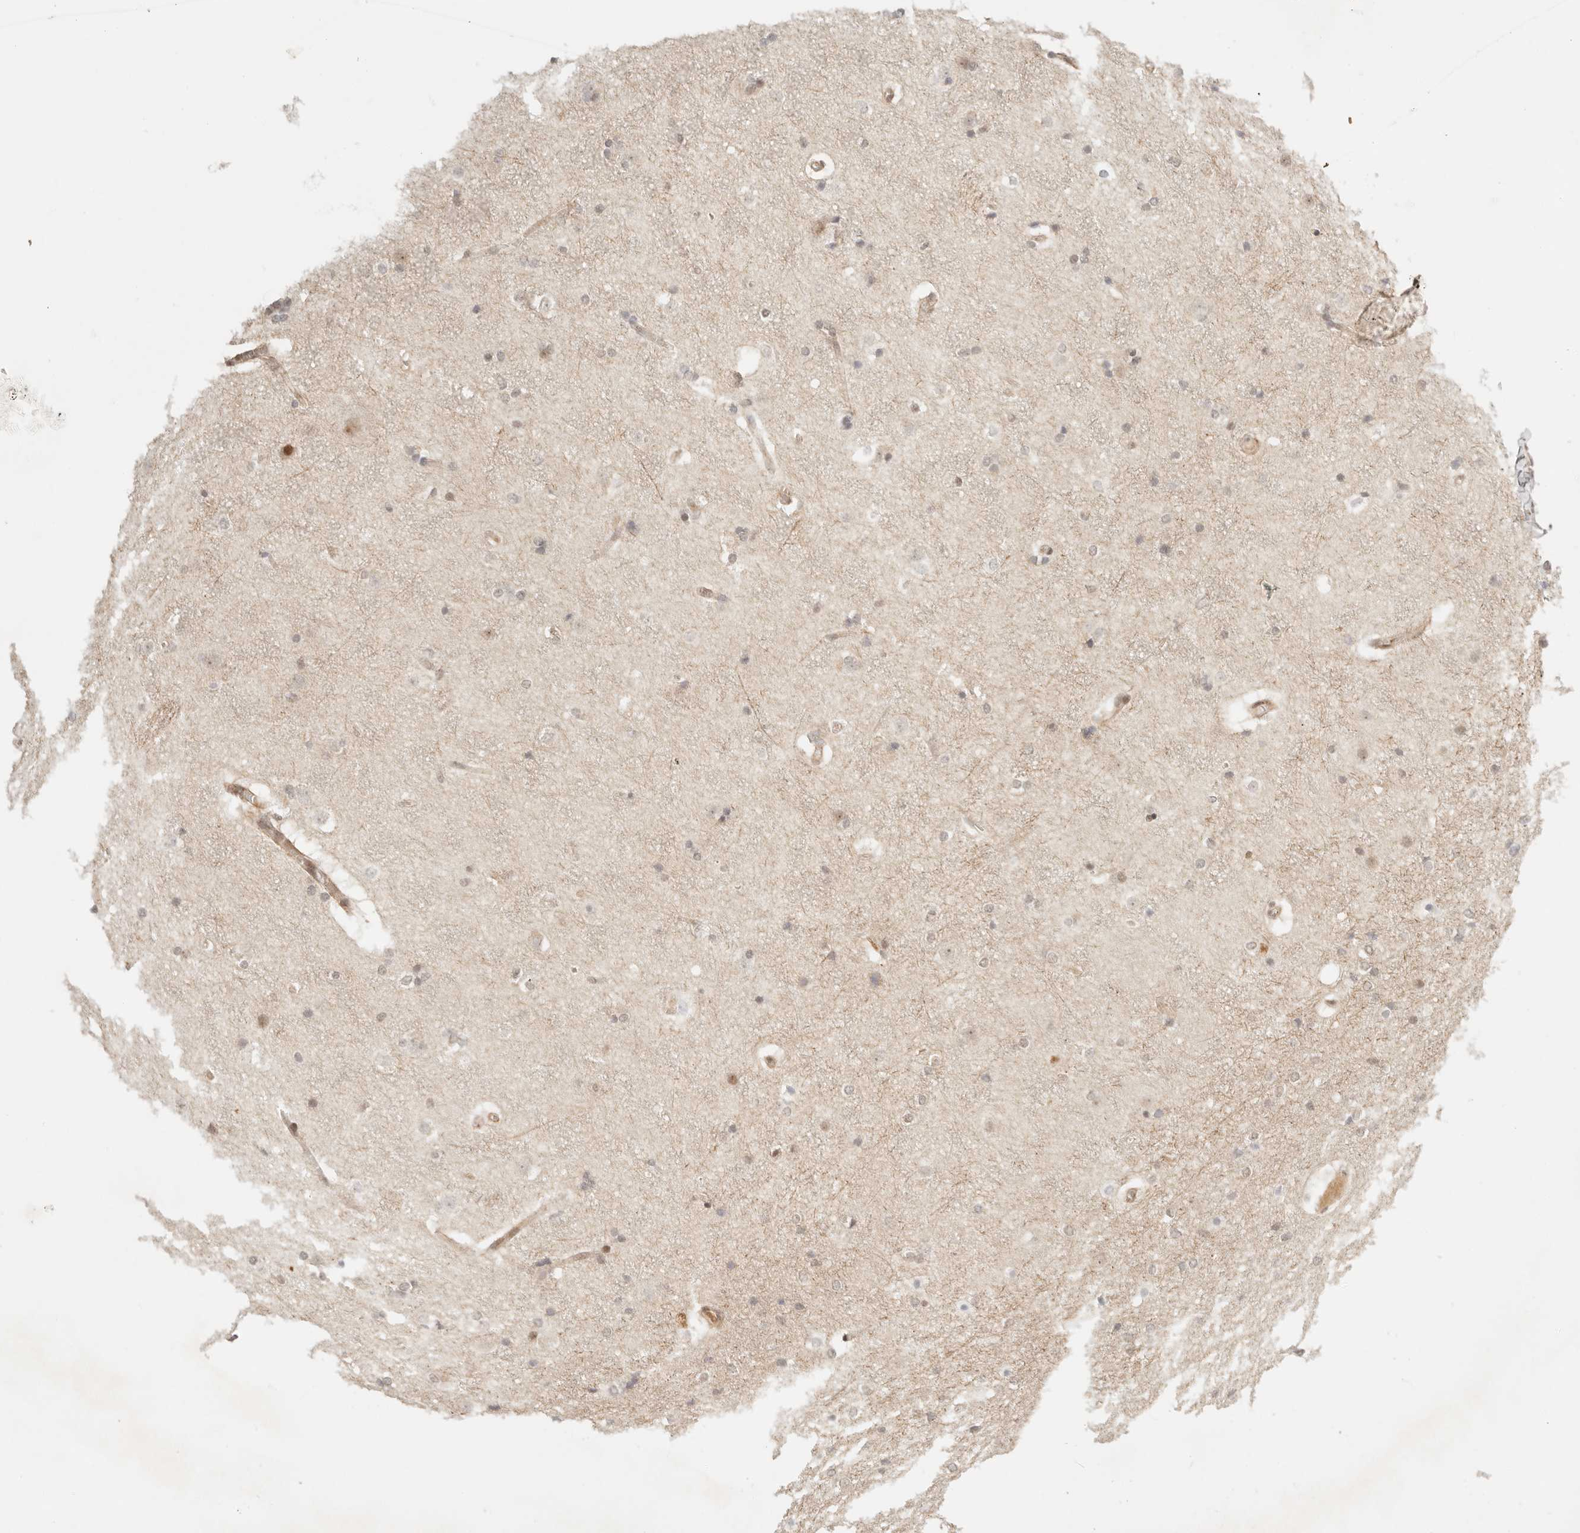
{"staining": {"intensity": "weak", "quantity": "25%-75%", "location": "nuclear"}, "tissue": "caudate", "cell_type": "Glial cells", "image_type": "normal", "snomed": [{"axis": "morphology", "description": "Normal tissue, NOS"}, {"axis": "topography", "description": "Lateral ventricle wall"}], "caption": "Immunohistochemistry (IHC) staining of unremarkable caudate, which exhibits low levels of weak nuclear positivity in approximately 25%-75% of glial cells indicating weak nuclear protein staining. The staining was performed using DAB (brown) for protein detection and nuclei were counterstained in hematoxylin (blue).", "gene": "GTF2E2", "patient": {"sex": "female", "age": 19}}